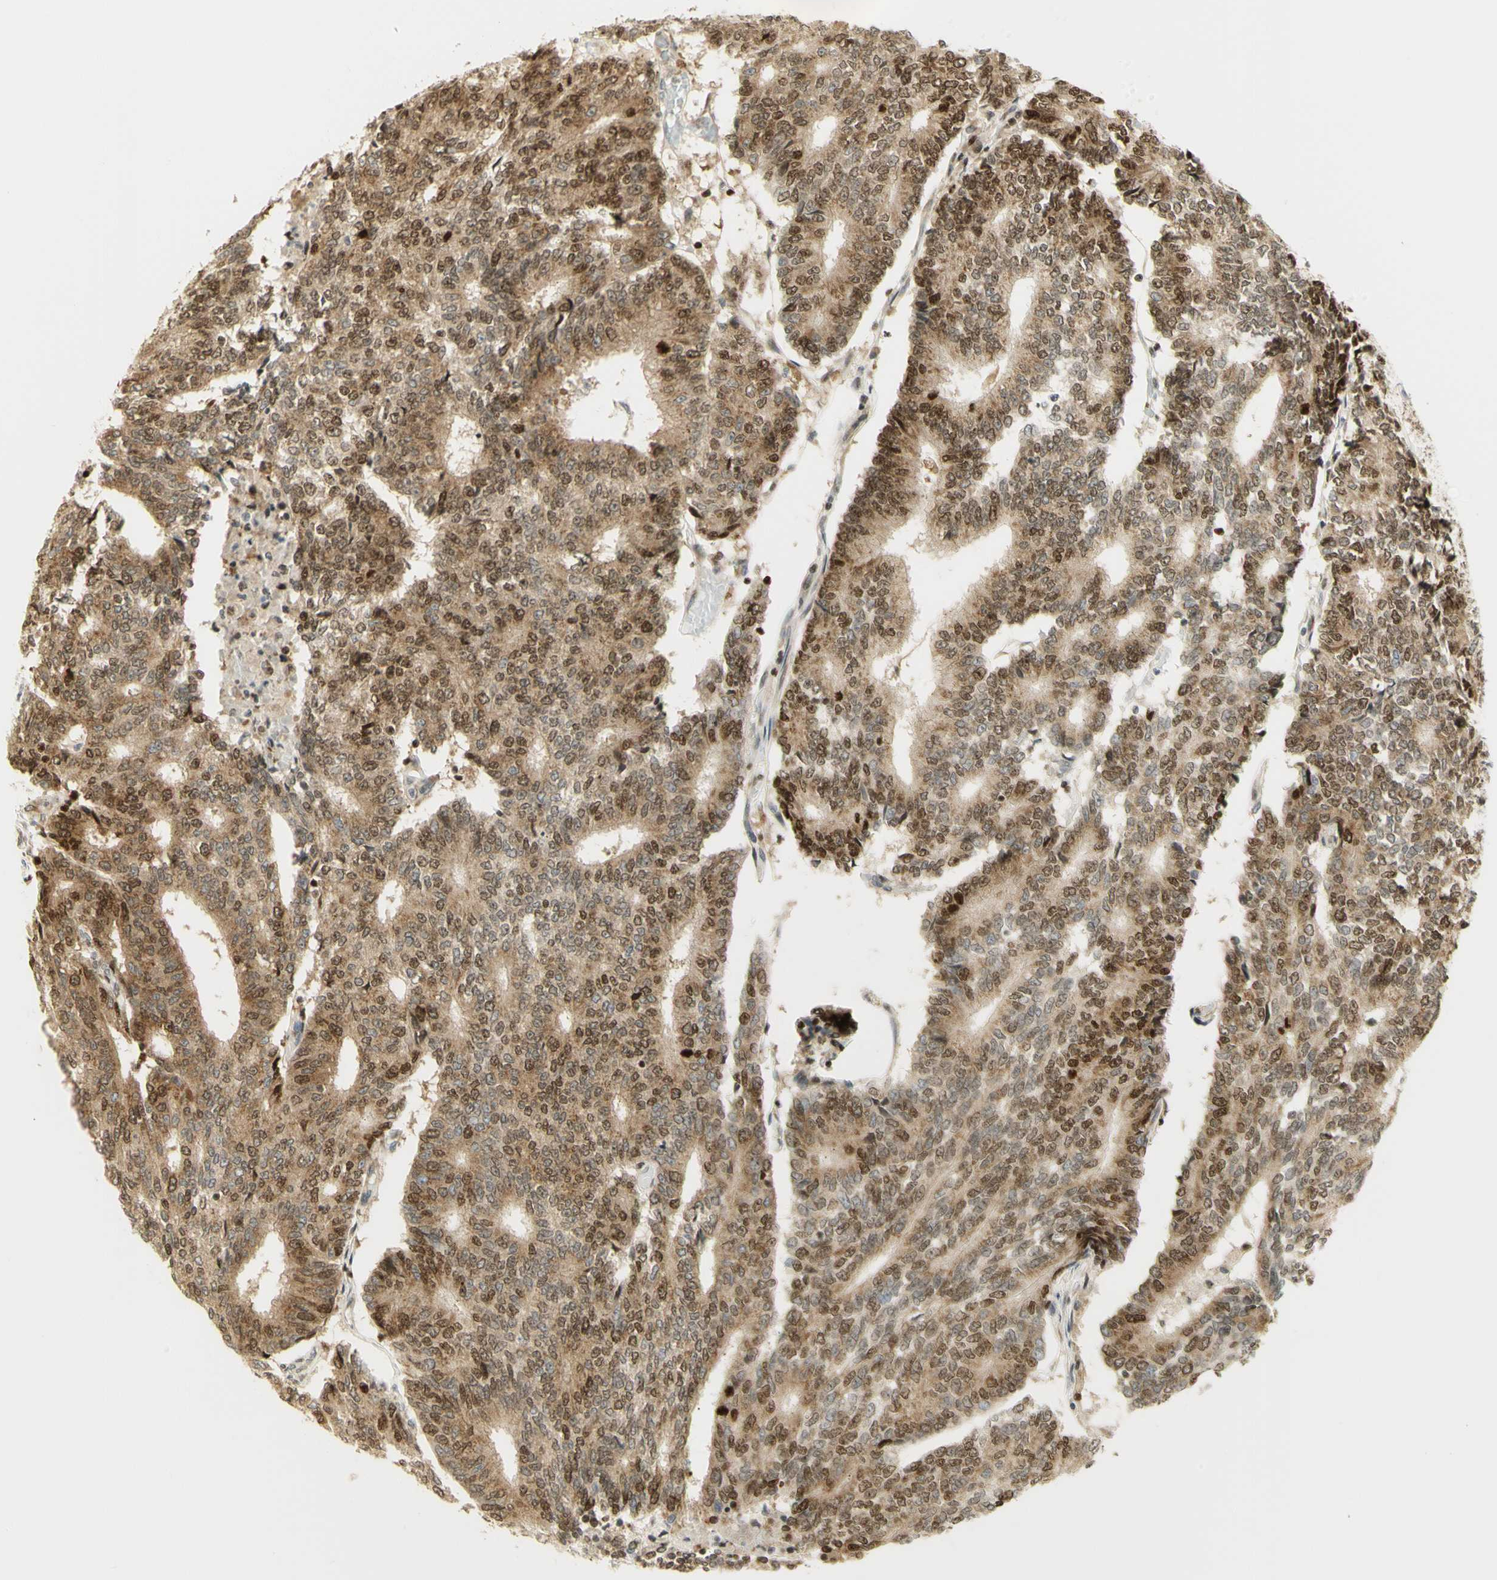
{"staining": {"intensity": "strong", "quantity": "25%-75%", "location": "cytoplasmic/membranous,nuclear"}, "tissue": "prostate cancer", "cell_type": "Tumor cells", "image_type": "cancer", "snomed": [{"axis": "morphology", "description": "Normal tissue, NOS"}, {"axis": "morphology", "description": "Adenocarcinoma, High grade"}, {"axis": "topography", "description": "Prostate"}, {"axis": "topography", "description": "Seminal veicle"}], "caption": "This is a histology image of immunohistochemistry staining of prostate cancer, which shows strong expression in the cytoplasmic/membranous and nuclear of tumor cells.", "gene": "KIF11", "patient": {"sex": "male", "age": 55}}